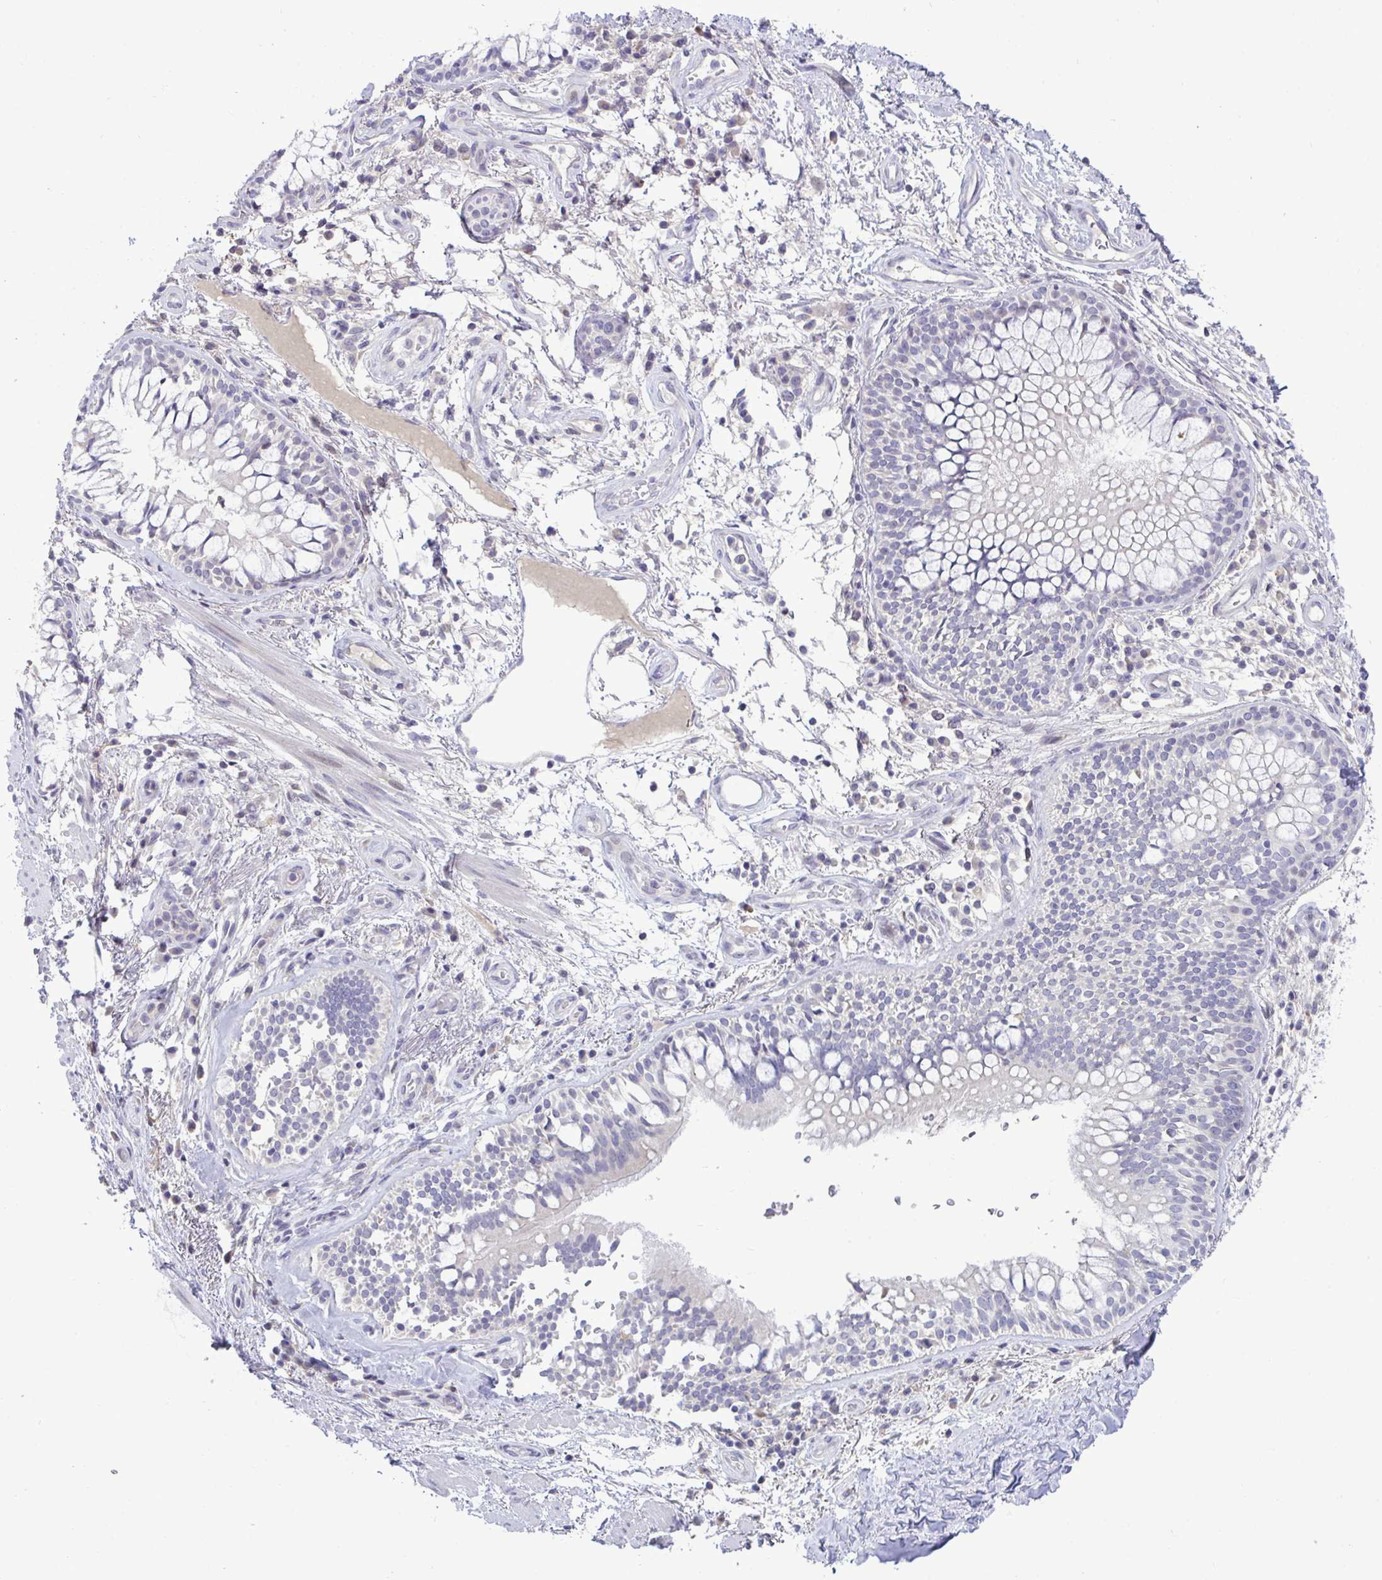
{"staining": {"intensity": "negative", "quantity": "none", "location": "none"}, "tissue": "soft tissue", "cell_type": "Chondrocytes", "image_type": "normal", "snomed": [{"axis": "morphology", "description": "Normal tissue, NOS"}, {"axis": "topography", "description": "Cartilage tissue"}, {"axis": "topography", "description": "Bronchus"}], "caption": "This micrograph is of benign soft tissue stained with IHC to label a protein in brown with the nuclei are counter-stained blue. There is no positivity in chondrocytes.", "gene": "EPOP", "patient": {"sex": "male", "age": 64}}